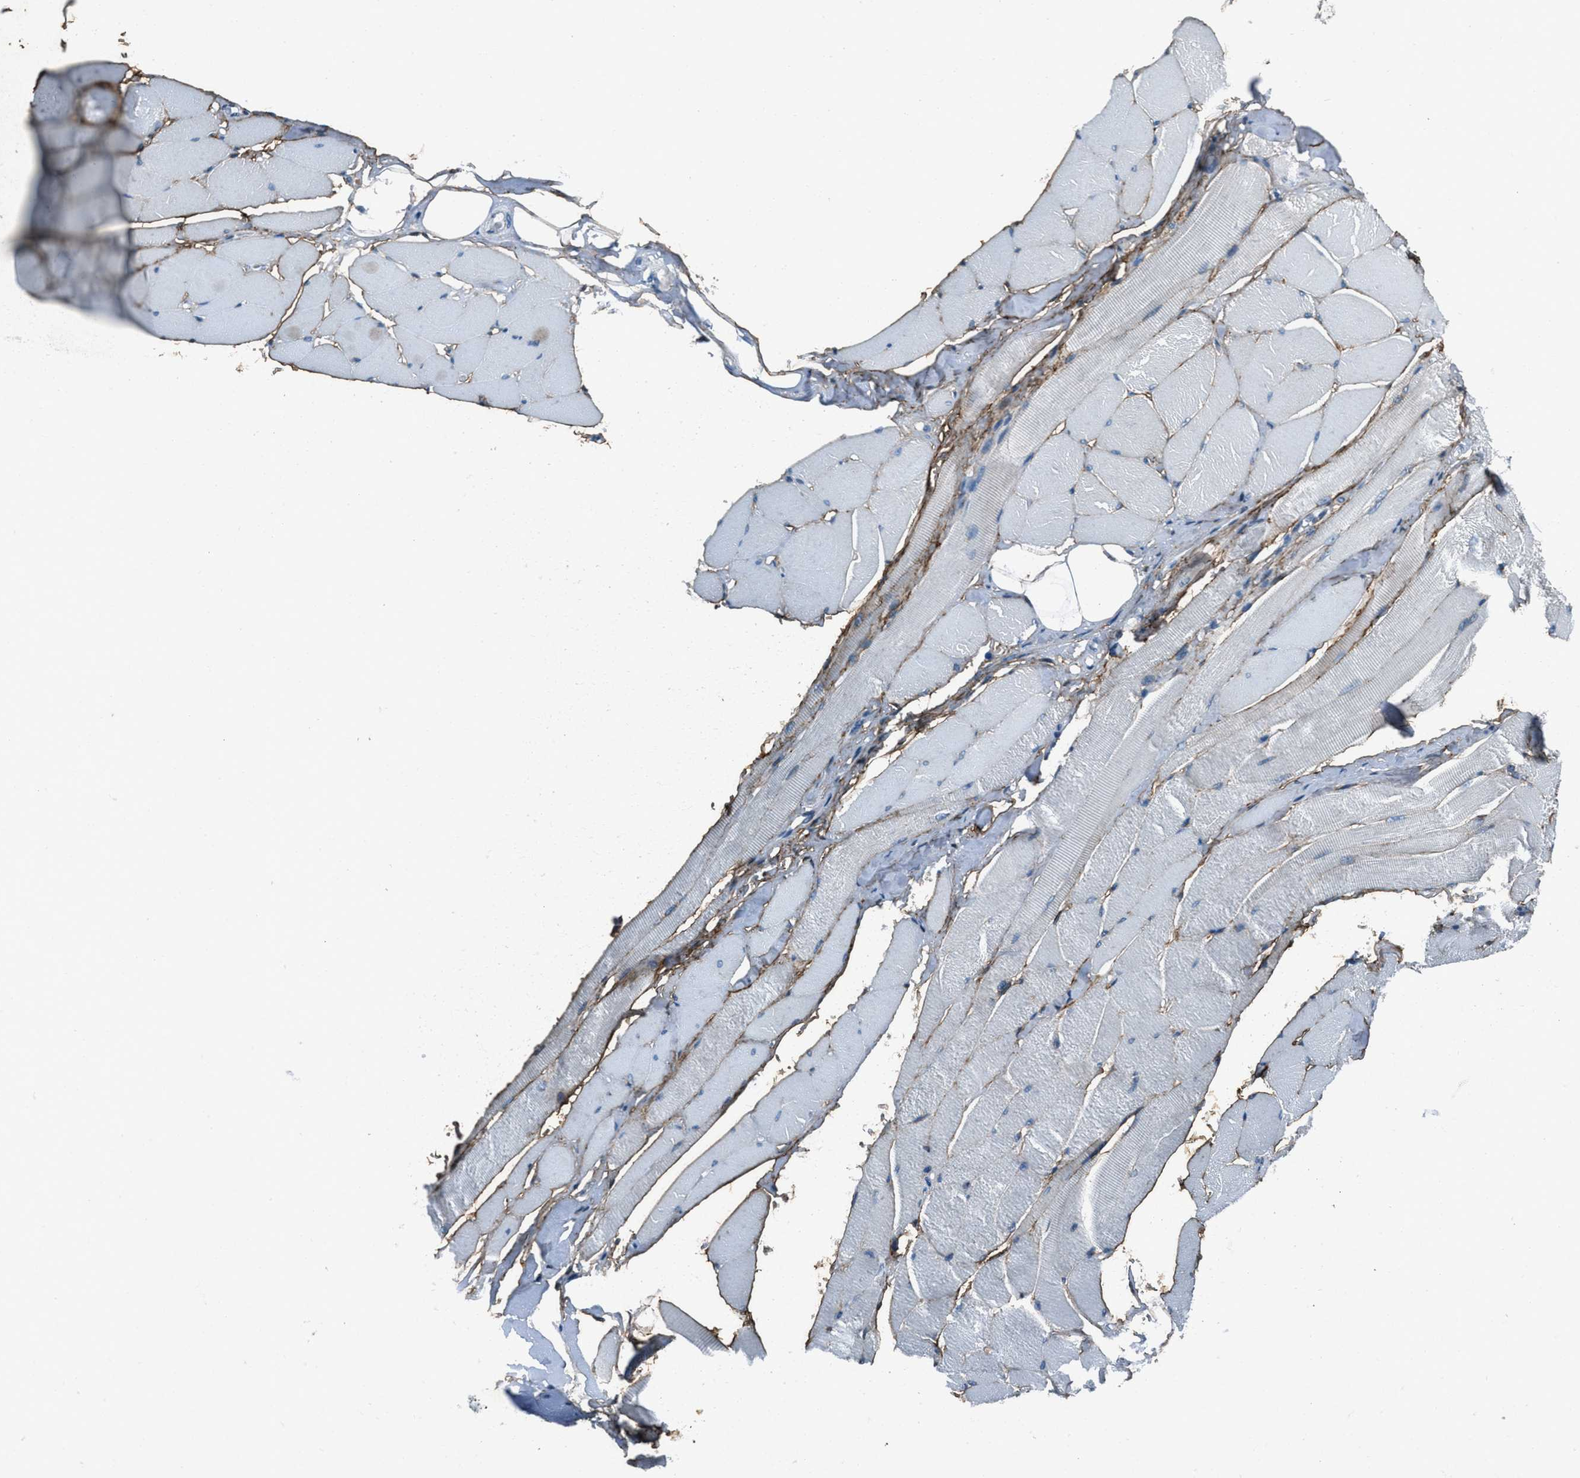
{"staining": {"intensity": "moderate", "quantity": "25%-75%", "location": "cytoplasmic/membranous"}, "tissue": "skeletal muscle", "cell_type": "Myocytes", "image_type": "normal", "snomed": [{"axis": "morphology", "description": "Normal tissue, NOS"}, {"axis": "topography", "description": "Skeletal muscle"}, {"axis": "topography", "description": "Peripheral nerve tissue"}], "caption": "The micrograph shows immunohistochemical staining of benign skeletal muscle. There is moderate cytoplasmic/membranous staining is seen in approximately 25%-75% of myocytes.", "gene": "FBN1", "patient": {"sex": "female", "age": 84}}